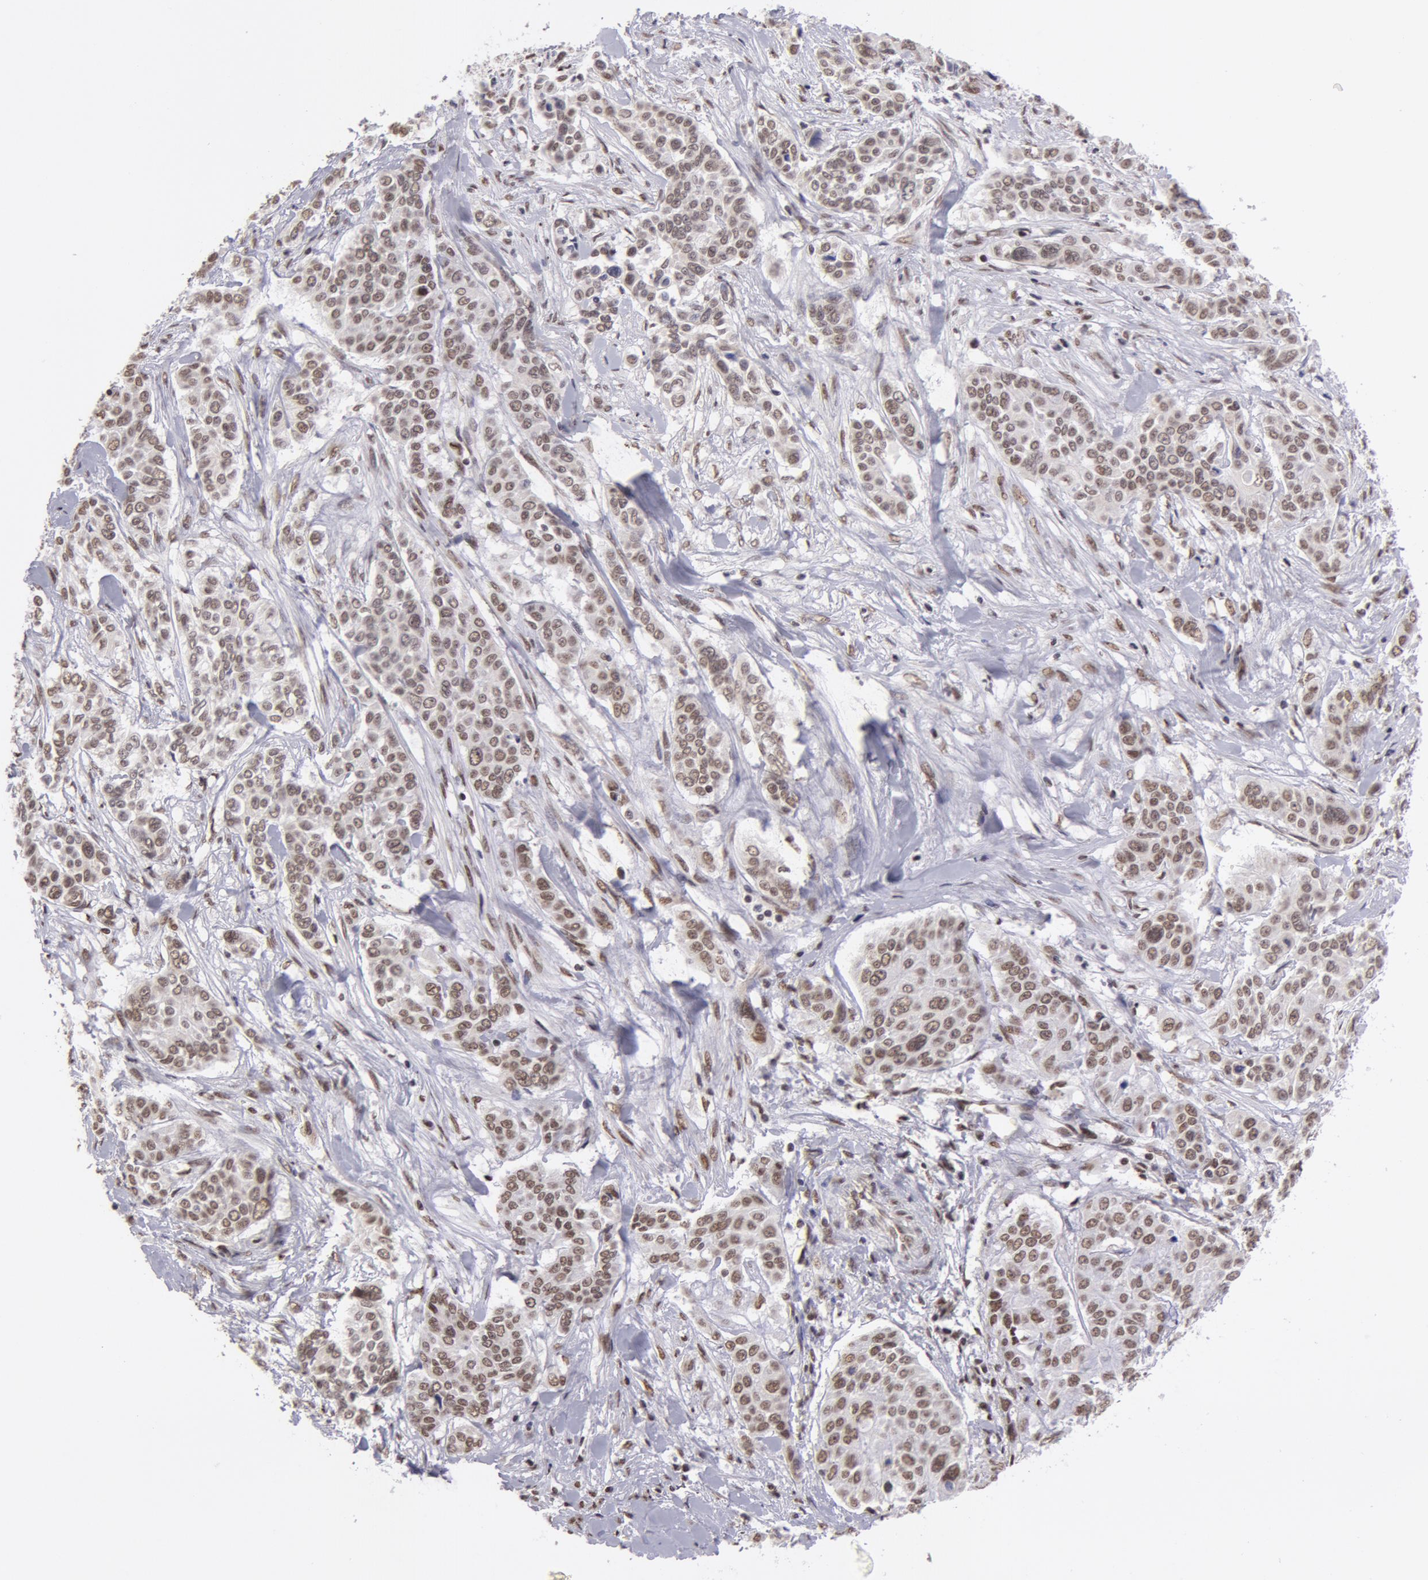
{"staining": {"intensity": "moderate", "quantity": ">75%", "location": "nuclear"}, "tissue": "pancreatic cancer", "cell_type": "Tumor cells", "image_type": "cancer", "snomed": [{"axis": "morphology", "description": "Adenocarcinoma, NOS"}, {"axis": "topography", "description": "Pancreas"}], "caption": "This micrograph demonstrates immunohistochemistry (IHC) staining of adenocarcinoma (pancreatic), with medium moderate nuclear expression in about >75% of tumor cells.", "gene": "VRTN", "patient": {"sex": "female", "age": 52}}